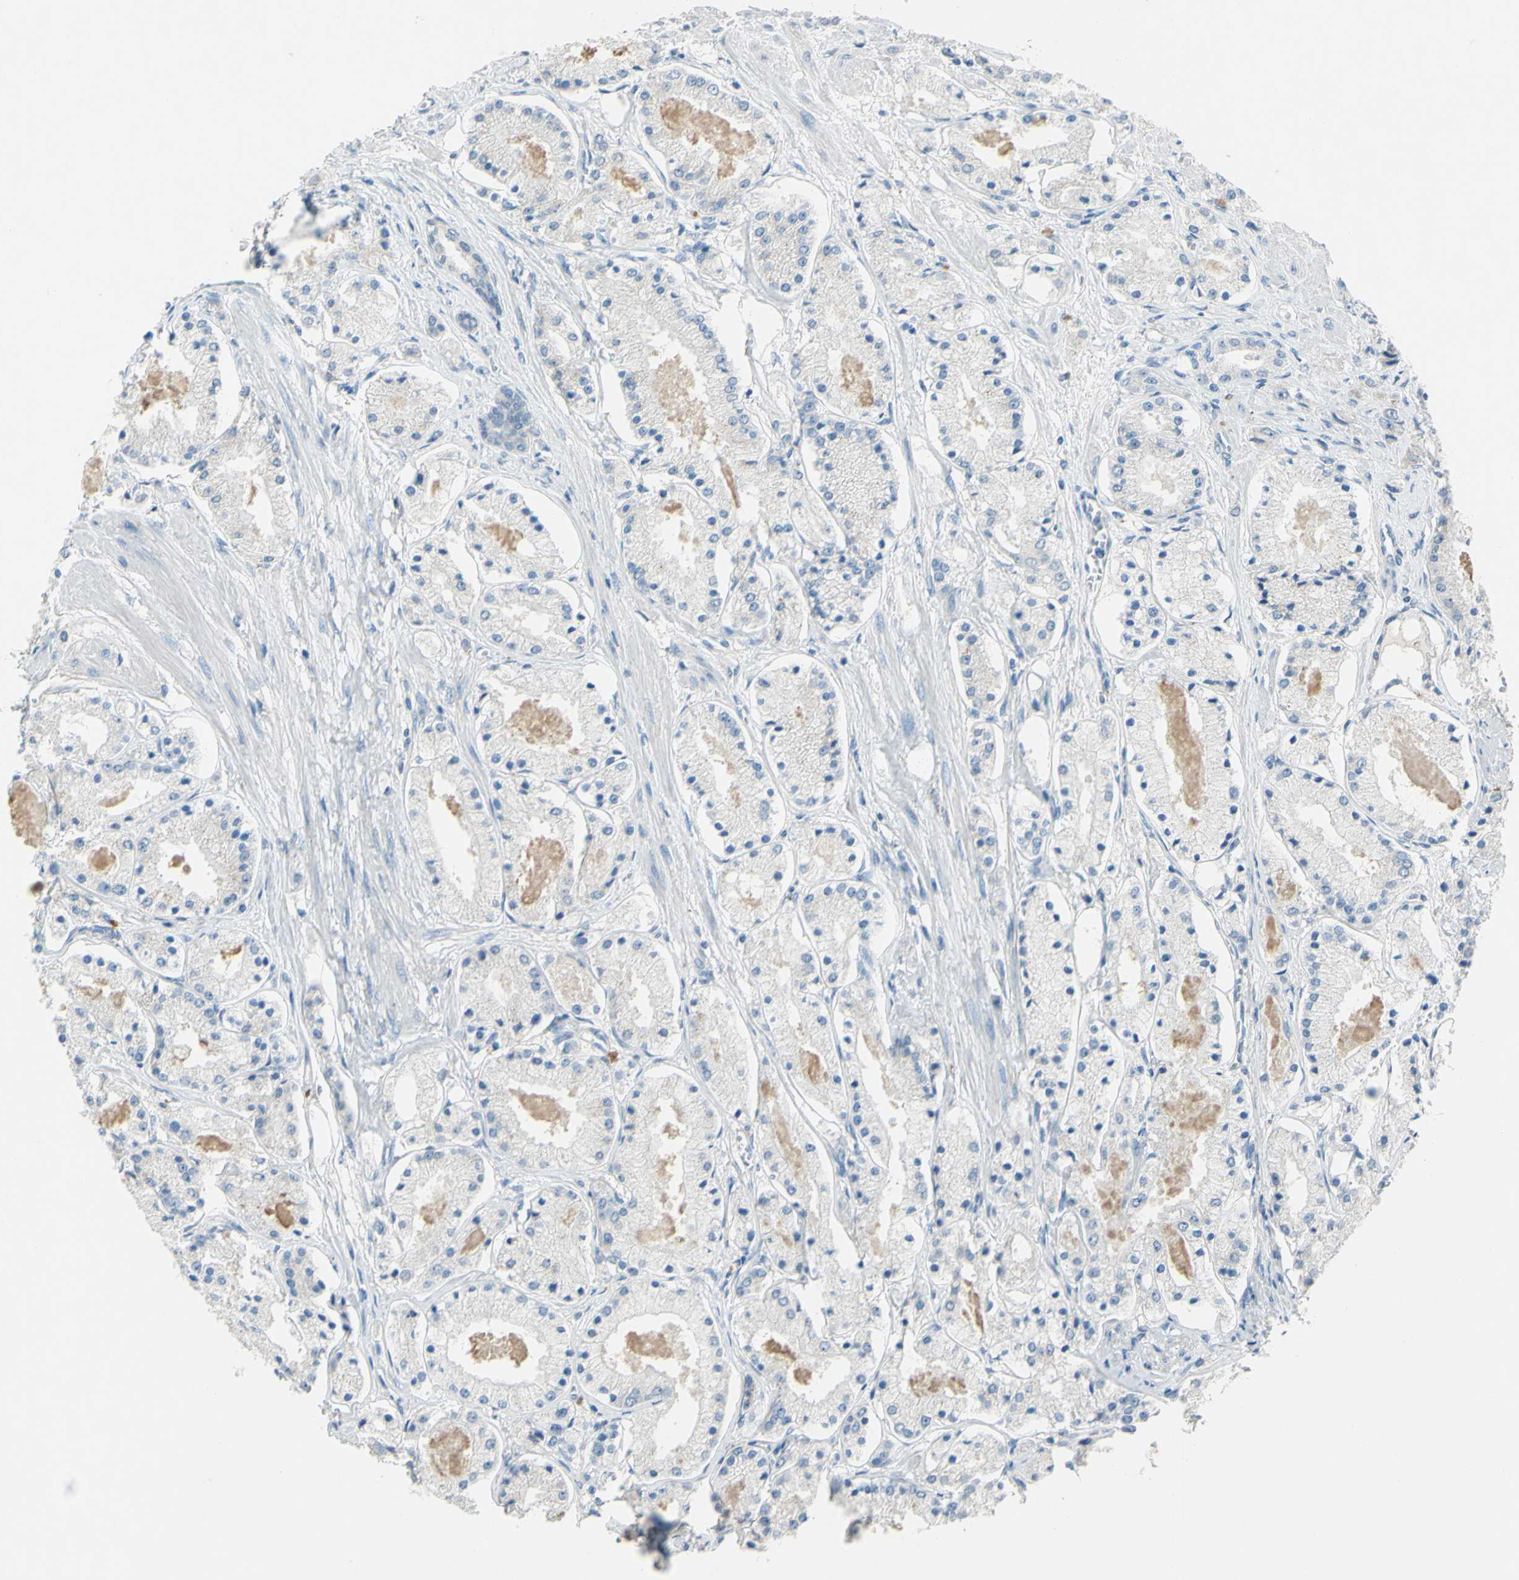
{"staining": {"intensity": "negative", "quantity": "none", "location": "none"}, "tissue": "prostate cancer", "cell_type": "Tumor cells", "image_type": "cancer", "snomed": [{"axis": "morphology", "description": "Adenocarcinoma, High grade"}, {"axis": "topography", "description": "Prostate"}], "caption": "Micrograph shows no protein staining in tumor cells of prostate cancer tissue.", "gene": "CDH10", "patient": {"sex": "male", "age": 66}}